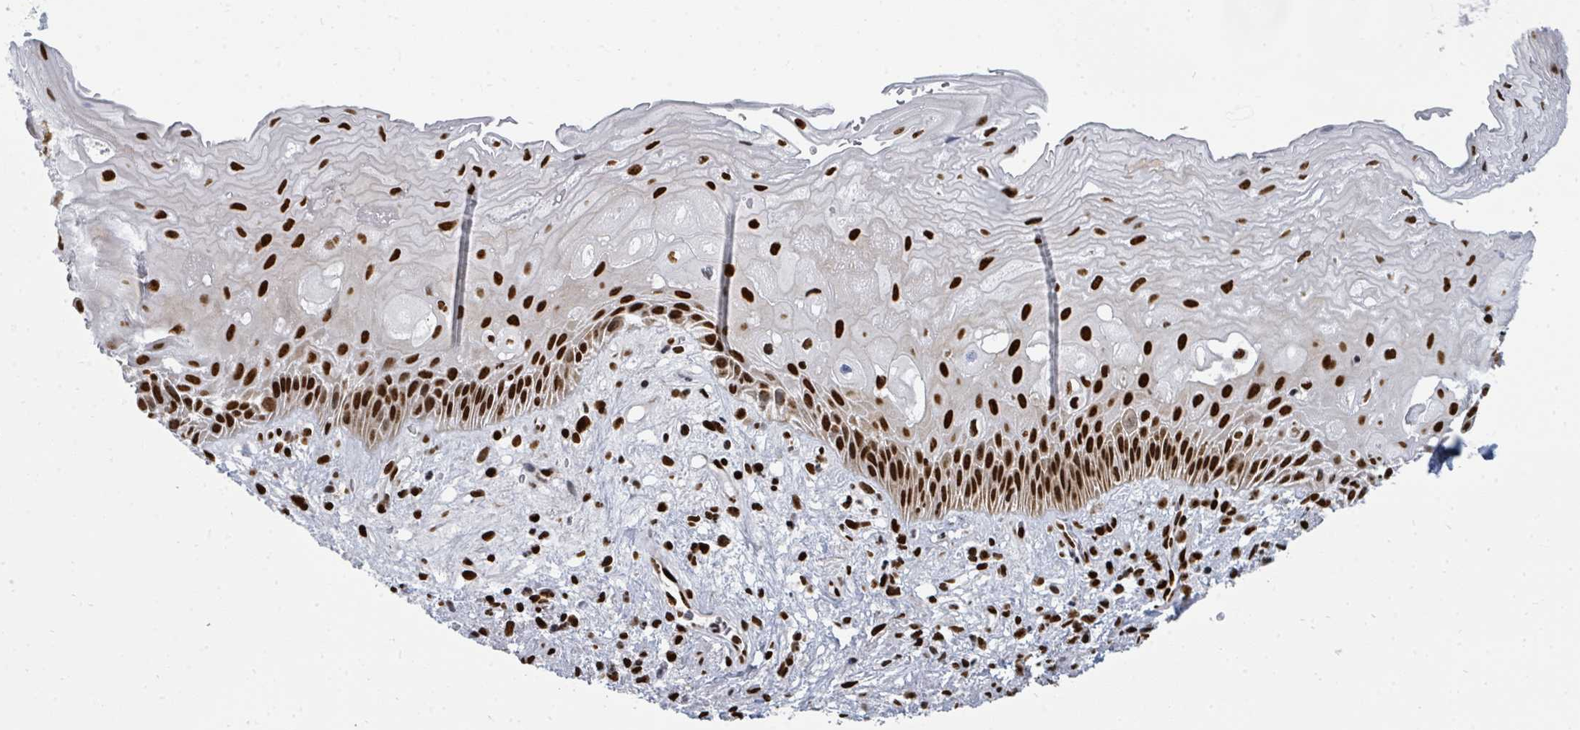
{"staining": {"intensity": "strong", "quantity": ">75%", "location": "cytoplasmic/membranous,nuclear"}, "tissue": "esophagus", "cell_type": "Squamous epithelial cells", "image_type": "normal", "snomed": [{"axis": "morphology", "description": "Normal tissue, NOS"}, {"axis": "topography", "description": "Esophagus"}], "caption": "Esophagus stained with DAB (3,3'-diaminobenzidine) immunohistochemistry (IHC) demonstrates high levels of strong cytoplasmic/membranous,nuclear staining in about >75% of squamous epithelial cells. (Brightfield microscopy of DAB IHC at high magnification).", "gene": "SUMO2", "patient": {"sex": "male", "age": 60}}